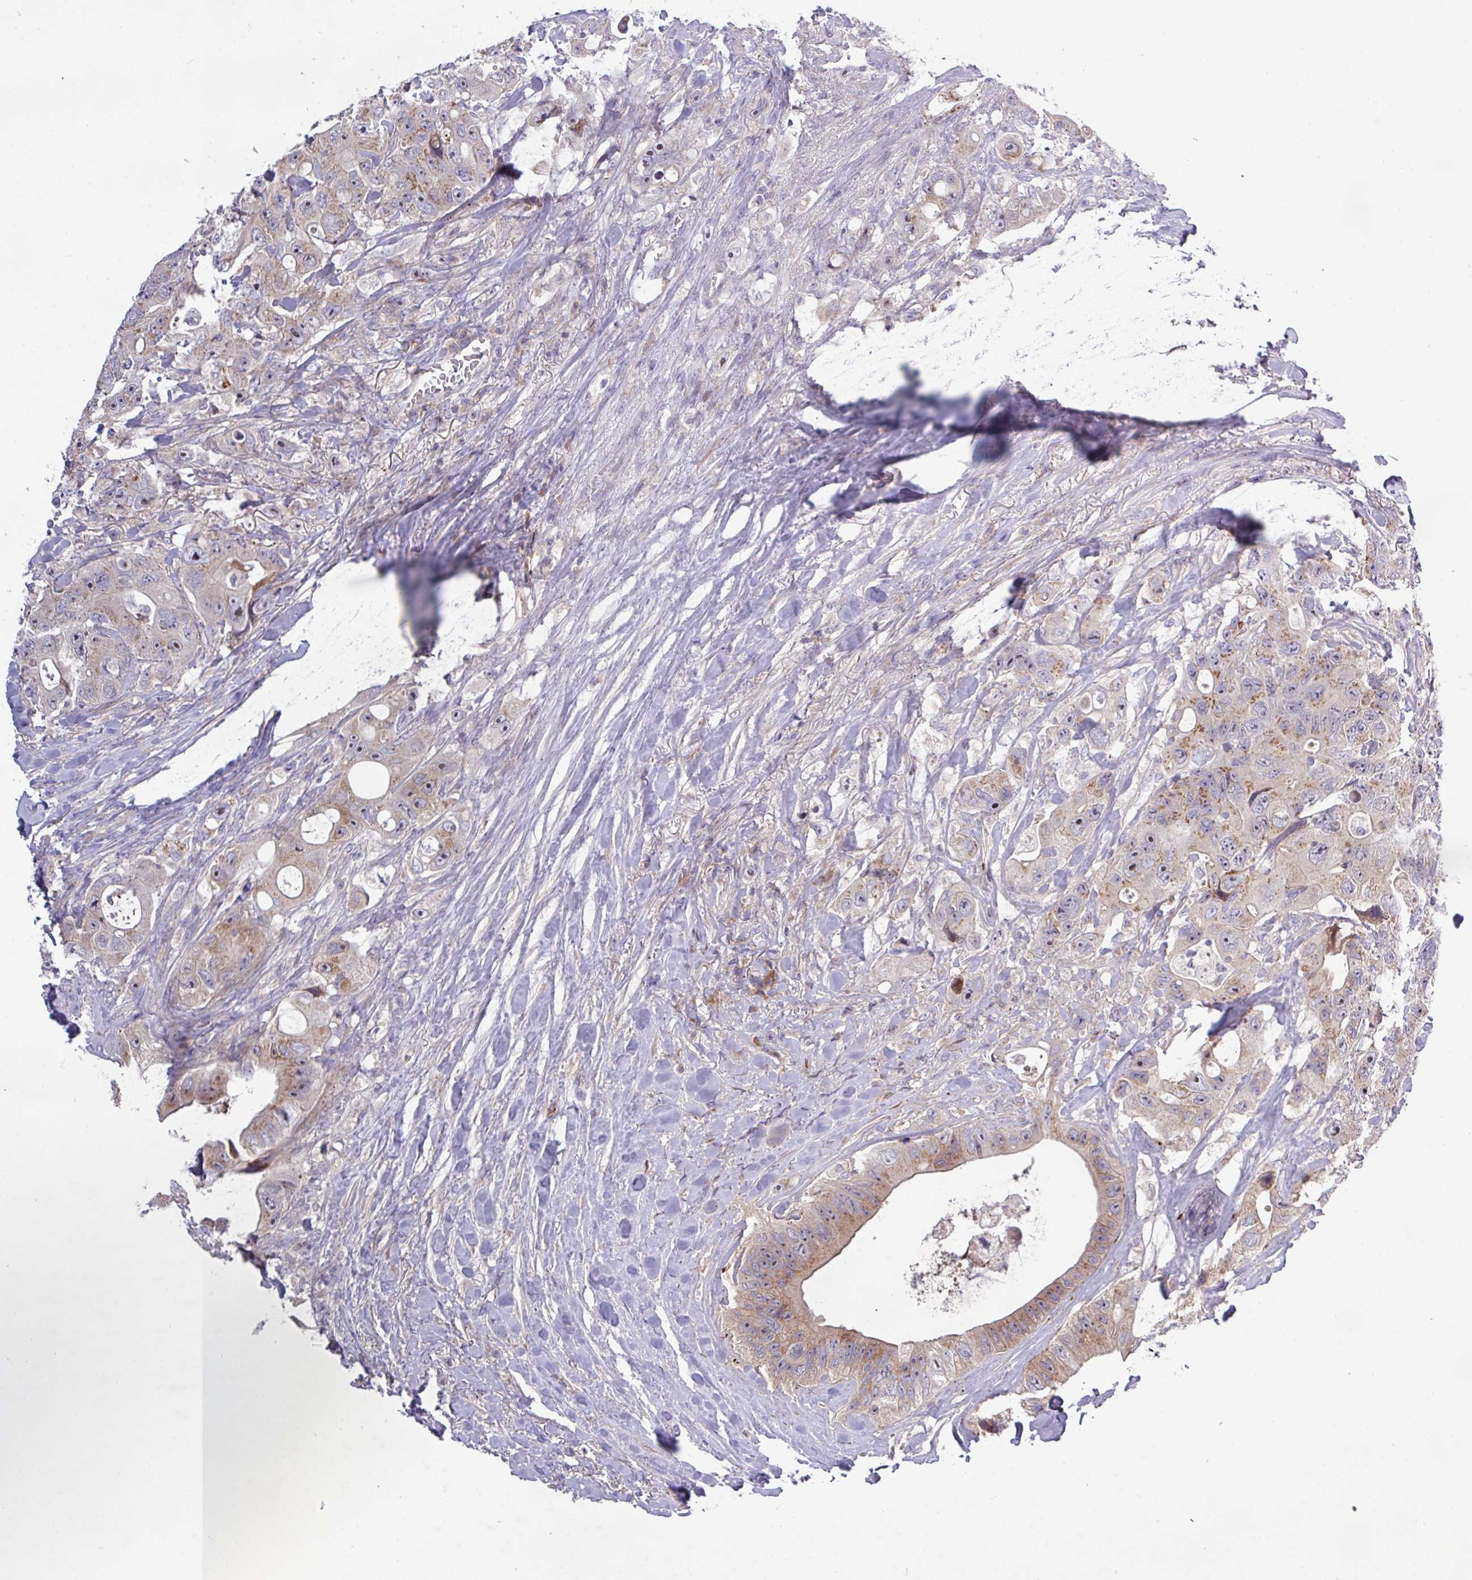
{"staining": {"intensity": "moderate", "quantity": "25%-75%", "location": "cytoplasmic/membranous"}, "tissue": "colorectal cancer", "cell_type": "Tumor cells", "image_type": "cancer", "snomed": [{"axis": "morphology", "description": "Adenocarcinoma, NOS"}, {"axis": "topography", "description": "Colon"}], "caption": "Immunohistochemical staining of adenocarcinoma (colorectal) exhibits moderate cytoplasmic/membranous protein expression in about 25%-75% of tumor cells. (DAB = brown stain, brightfield microscopy at high magnification).", "gene": "TNFSF12", "patient": {"sex": "female", "age": 46}}